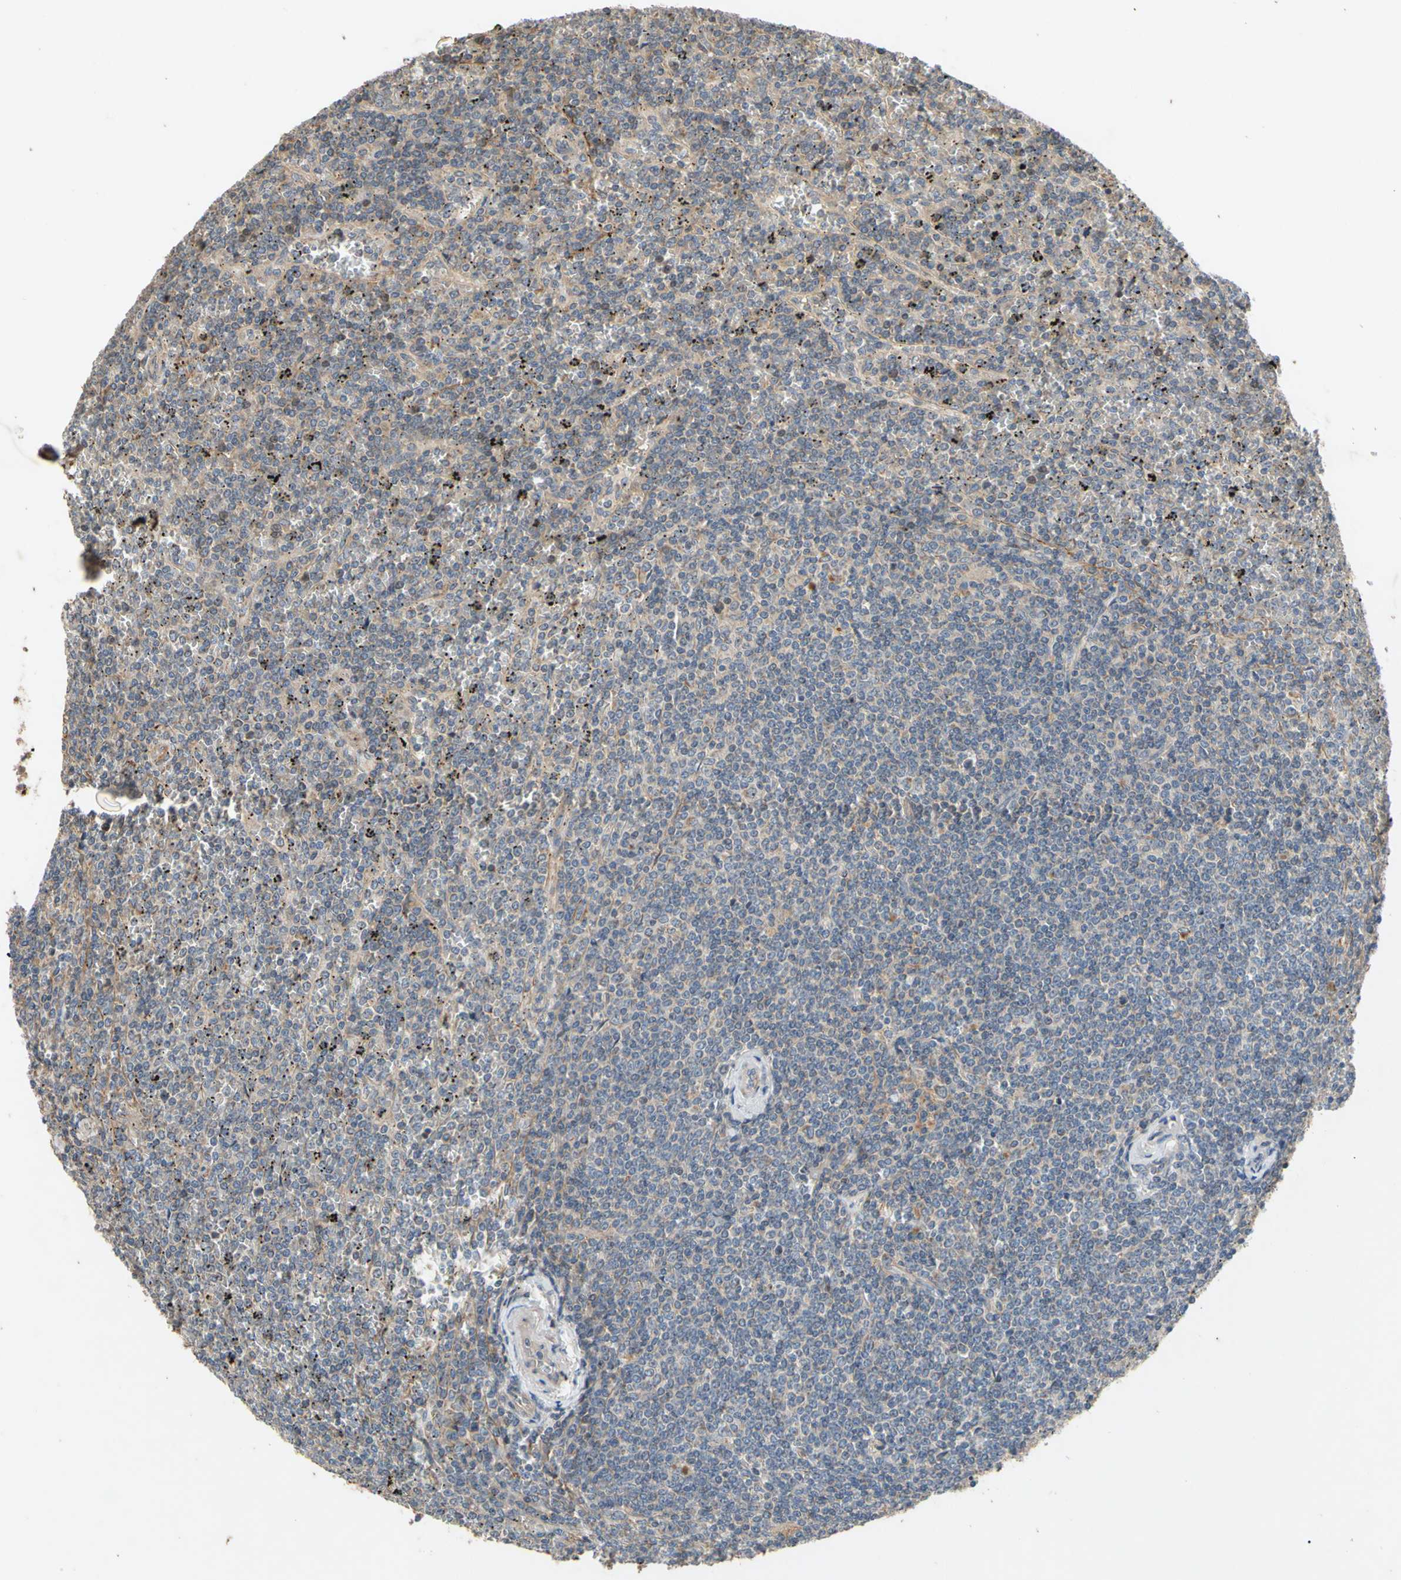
{"staining": {"intensity": "weak", "quantity": ">75%", "location": "cytoplasmic/membranous"}, "tissue": "lymphoma", "cell_type": "Tumor cells", "image_type": "cancer", "snomed": [{"axis": "morphology", "description": "Malignant lymphoma, non-Hodgkin's type, Low grade"}, {"axis": "topography", "description": "Spleen"}], "caption": "A high-resolution photomicrograph shows IHC staining of low-grade malignant lymphoma, non-Hodgkin's type, which displays weak cytoplasmic/membranous positivity in approximately >75% of tumor cells. Nuclei are stained in blue.", "gene": "PARD6A", "patient": {"sex": "female", "age": 19}}